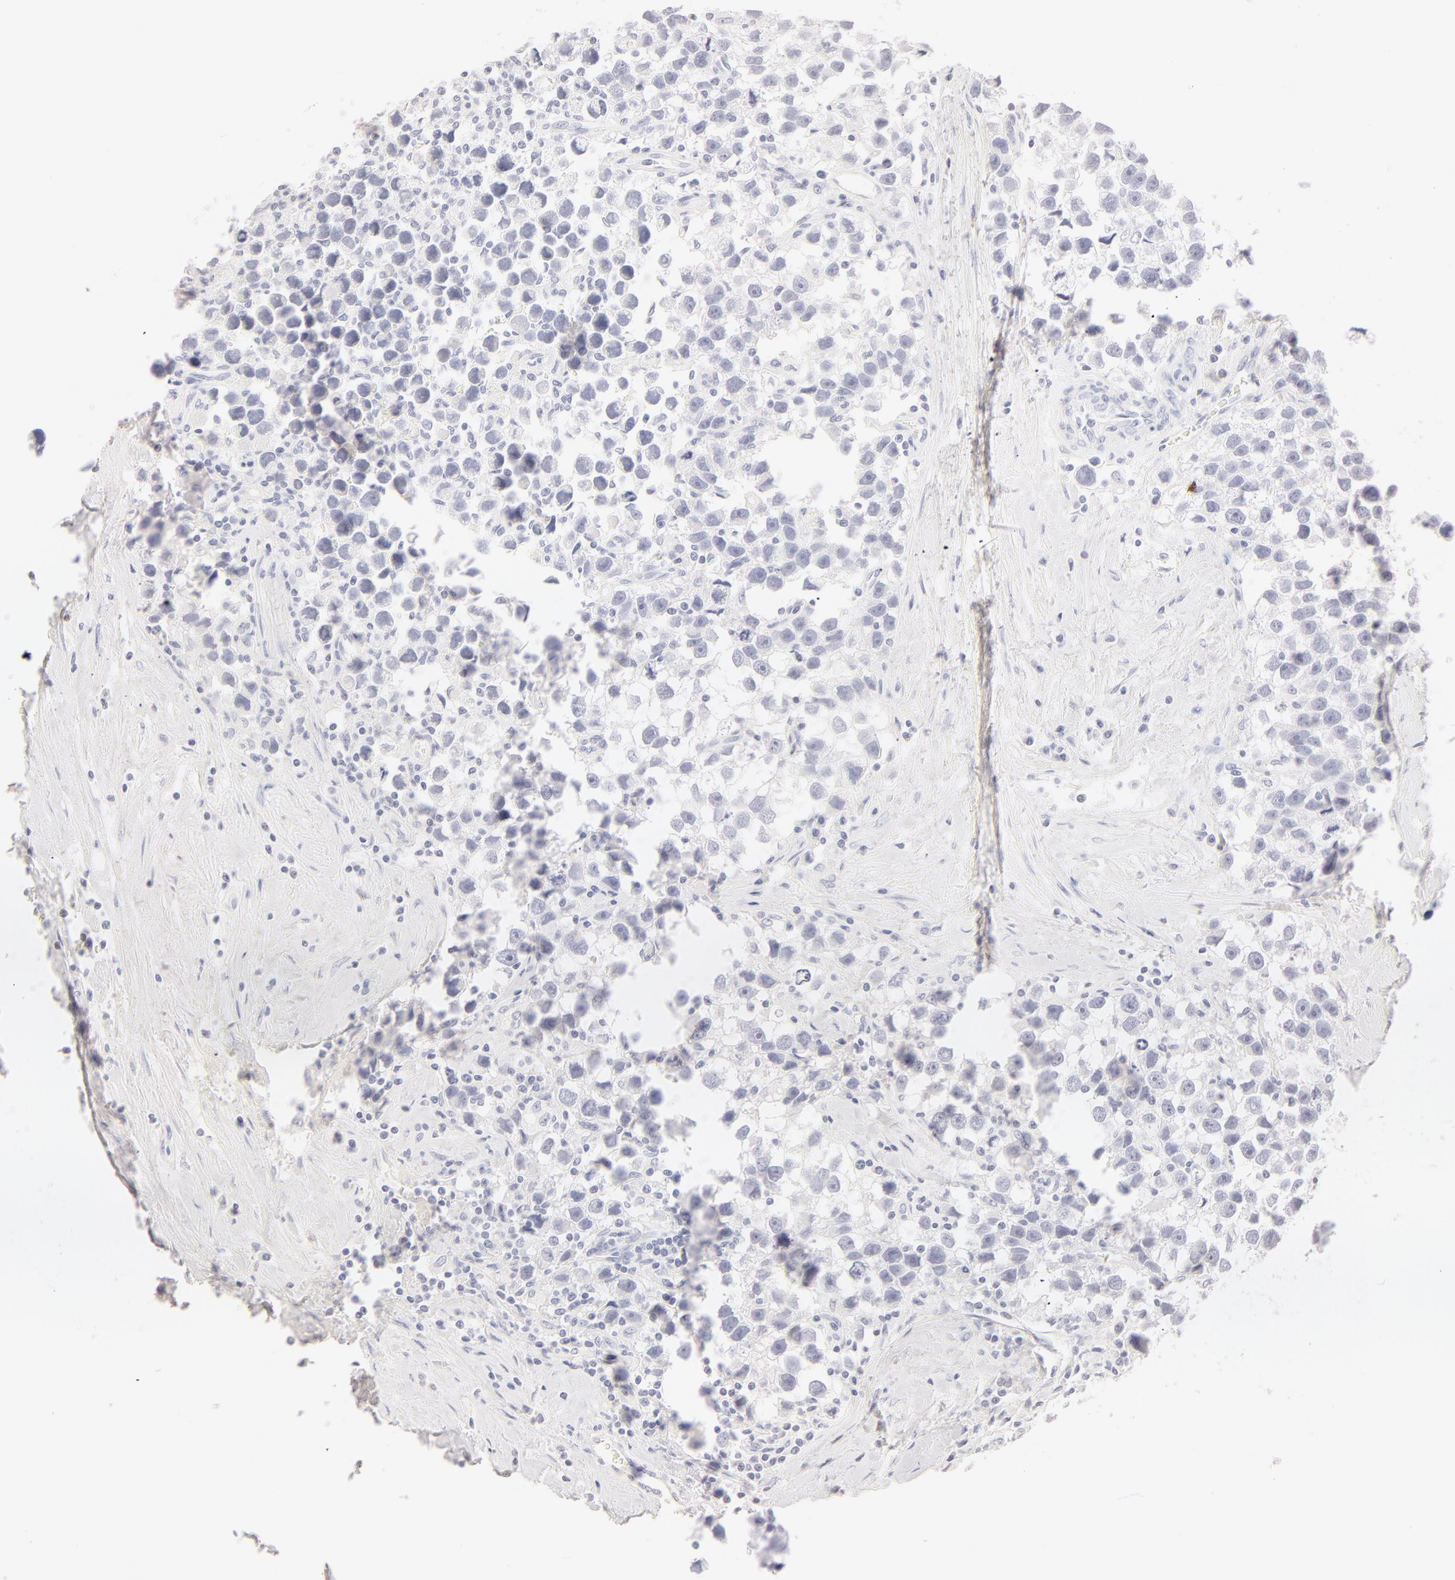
{"staining": {"intensity": "negative", "quantity": "none", "location": "none"}, "tissue": "testis cancer", "cell_type": "Tumor cells", "image_type": "cancer", "snomed": [{"axis": "morphology", "description": "Seminoma, NOS"}, {"axis": "topography", "description": "Testis"}], "caption": "Immunohistochemical staining of testis seminoma demonstrates no significant expression in tumor cells.", "gene": "LGALS7B", "patient": {"sex": "male", "age": 43}}